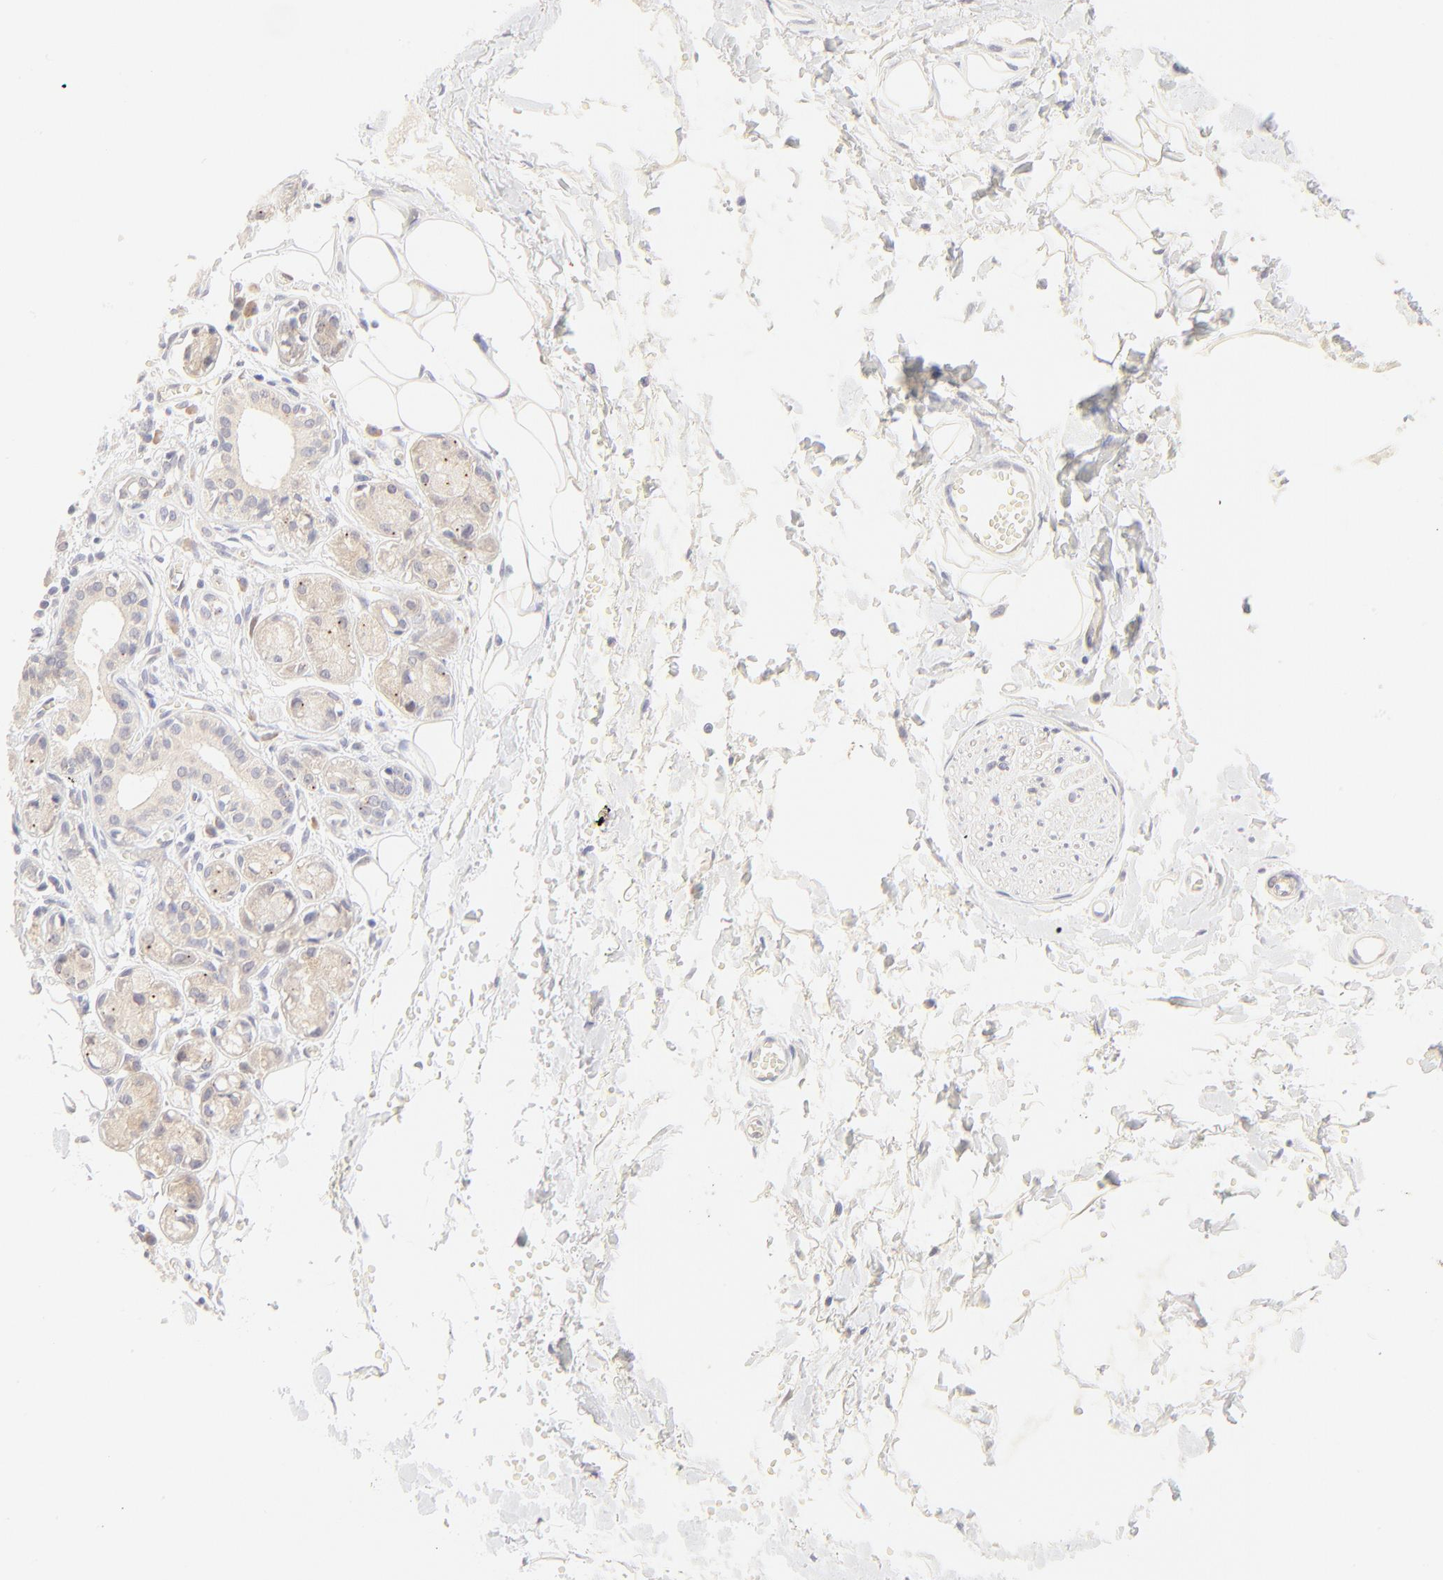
{"staining": {"intensity": "weak", "quantity": "25%-75%", "location": "cytoplasmic/membranous"}, "tissue": "adipose tissue", "cell_type": "Adipocytes", "image_type": "normal", "snomed": [{"axis": "morphology", "description": "Normal tissue, NOS"}, {"axis": "morphology", "description": "Inflammation, NOS"}, {"axis": "topography", "description": "Salivary gland"}, {"axis": "topography", "description": "Peripheral nerve tissue"}], "caption": "A high-resolution micrograph shows immunohistochemistry (IHC) staining of normal adipose tissue, which demonstrates weak cytoplasmic/membranous expression in about 25%-75% of adipocytes. The staining was performed using DAB to visualize the protein expression in brown, while the nuclei were stained in blue with hematoxylin (Magnification: 20x).", "gene": "NKX2", "patient": {"sex": "female", "age": 75}}